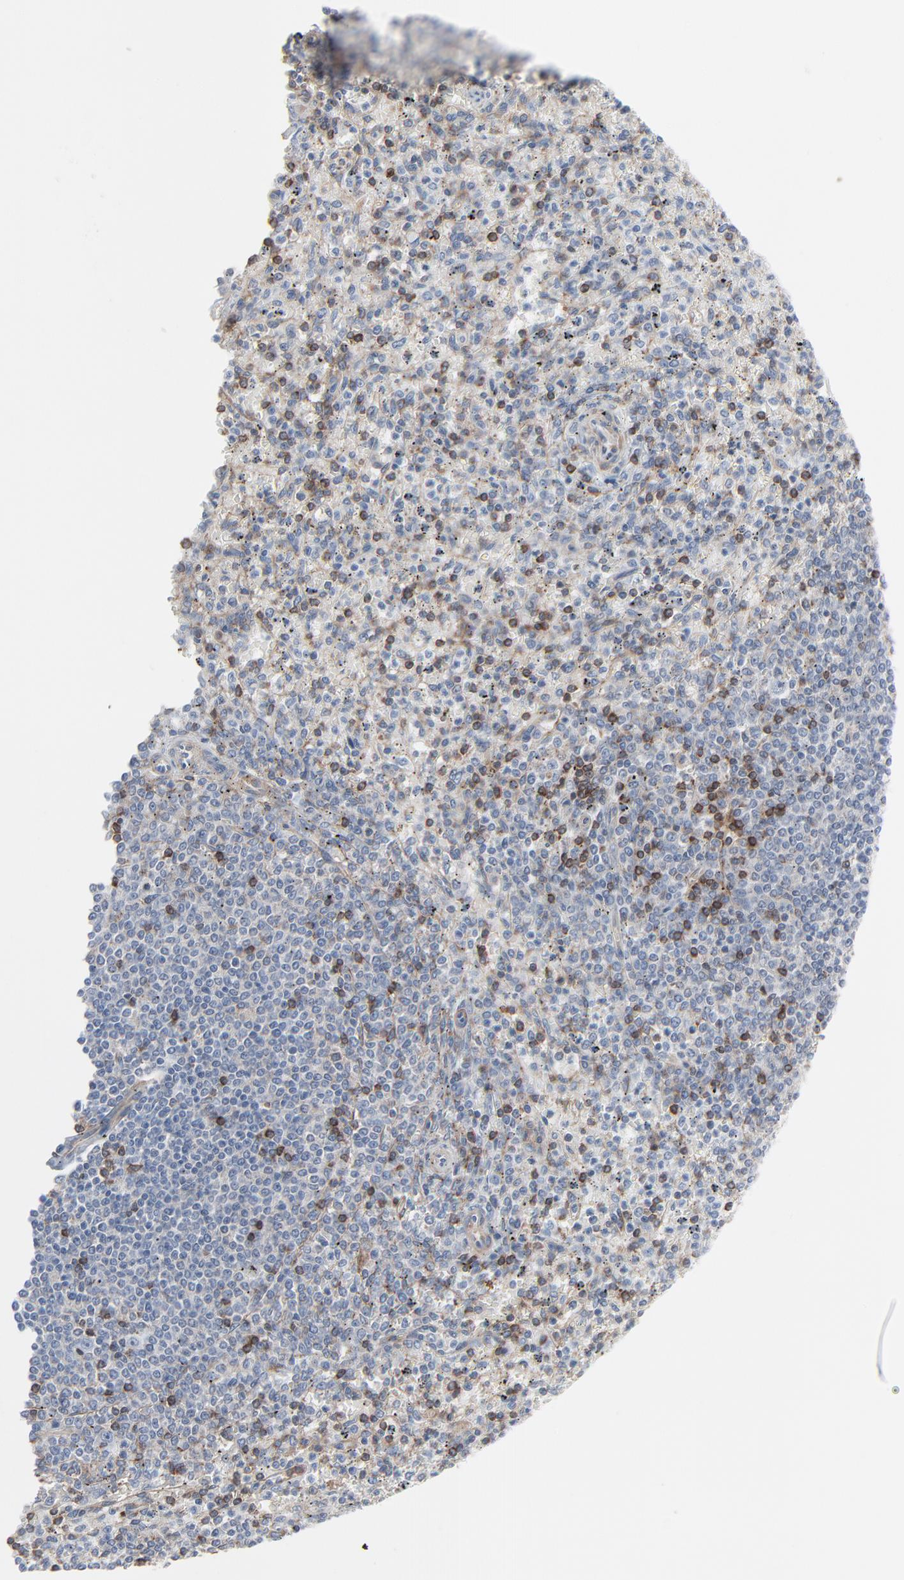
{"staining": {"intensity": "moderate", "quantity": "25%-75%", "location": "cytoplasmic/membranous"}, "tissue": "spleen", "cell_type": "Cells in red pulp", "image_type": "normal", "snomed": [{"axis": "morphology", "description": "Normal tissue, NOS"}, {"axis": "topography", "description": "Spleen"}], "caption": "IHC of normal spleen displays medium levels of moderate cytoplasmic/membranous staining in about 25%-75% of cells in red pulp.", "gene": "OPTN", "patient": {"sex": "male", "age": 72}}